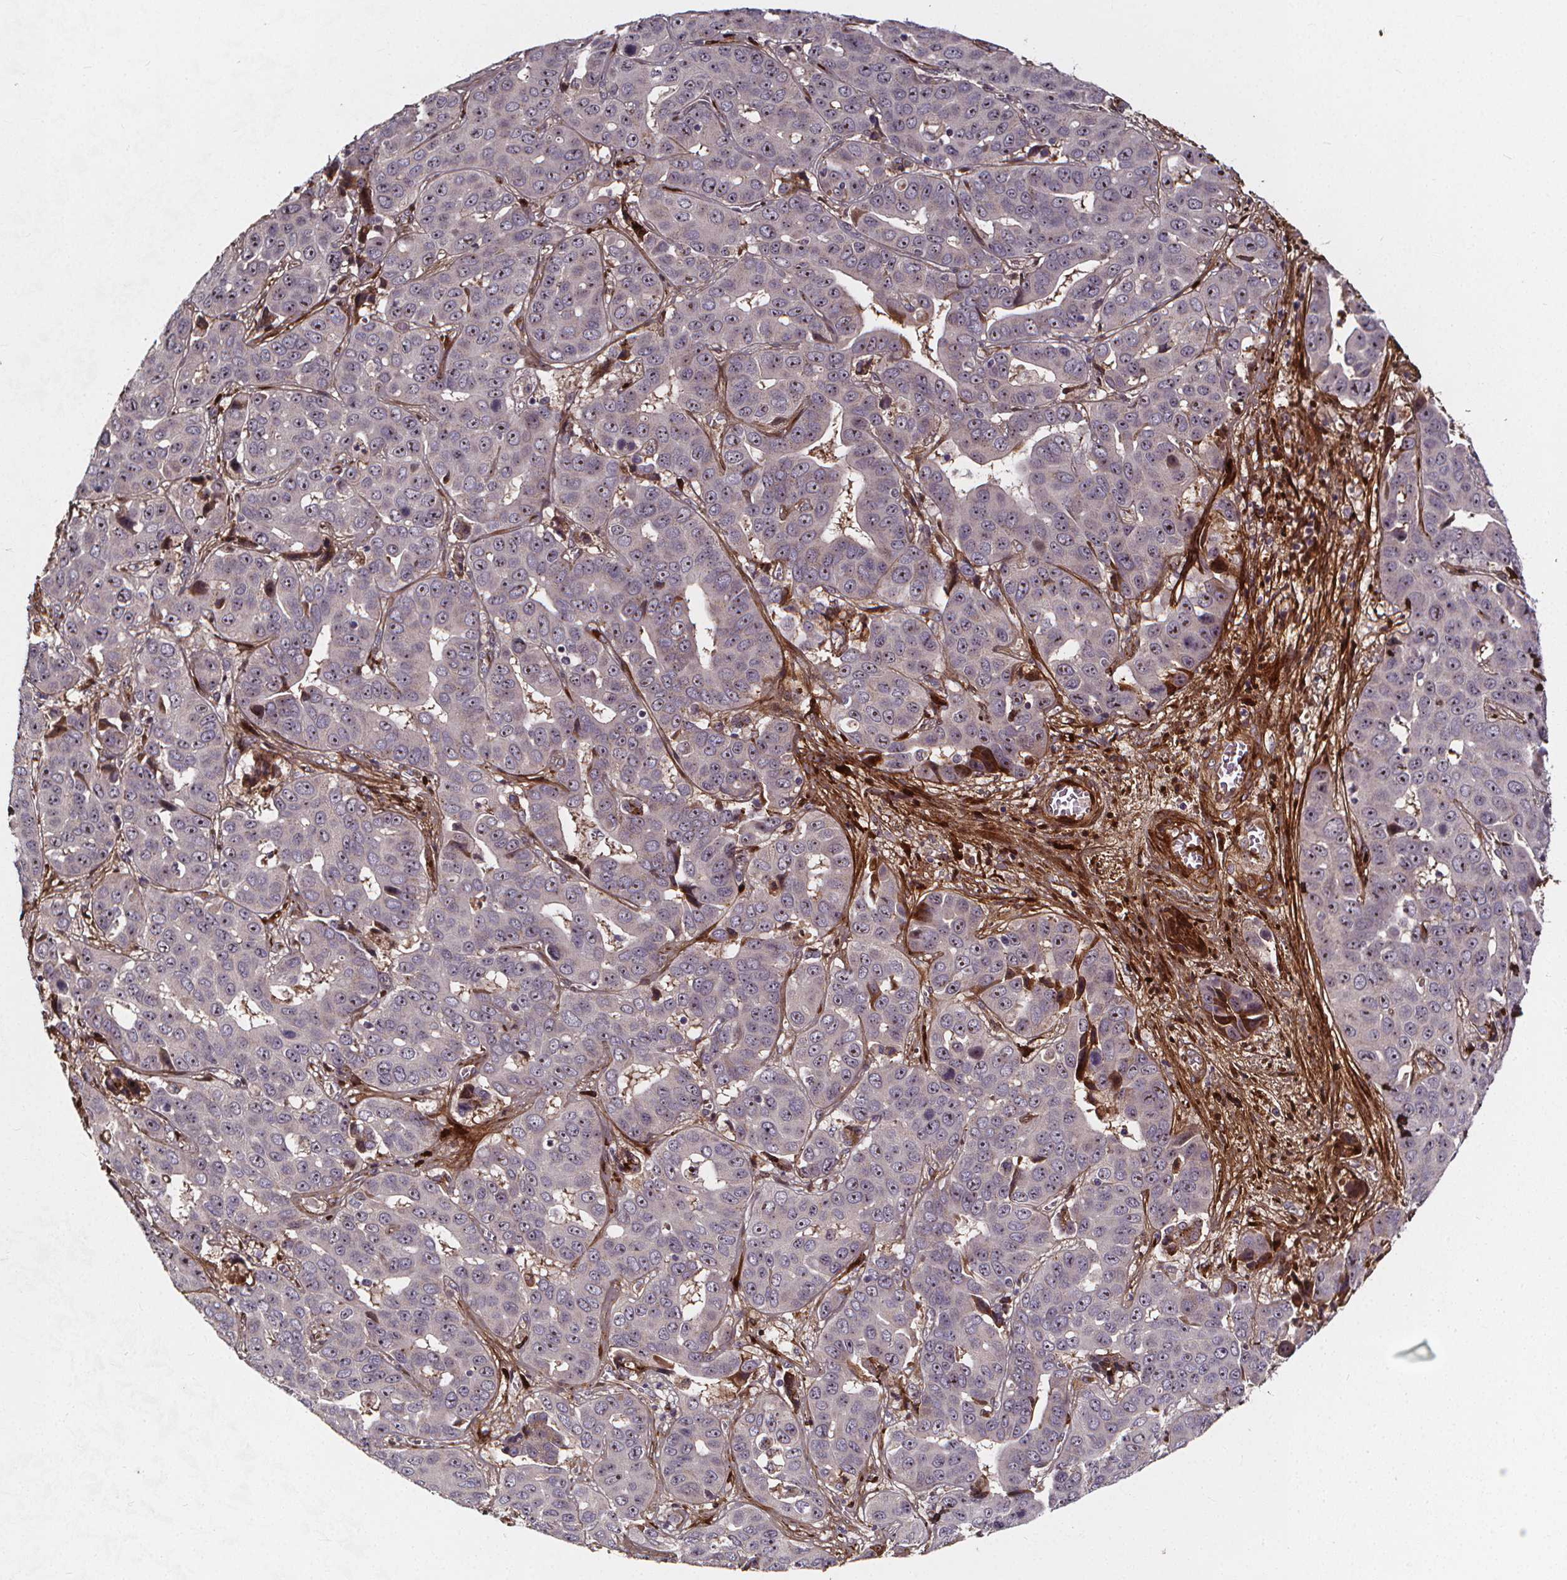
{"staining": {"intensity": "negative", "quantity": "none", "location": "none"}, "tissue": "liver cancer", "cell_type": "Tumor cells", "image_type": "cancer", "snomed": [{"axis": "morphology", "description": "Cholangiocarcinoma"}, {"axis": "topography", "description": "Liver"}], "caption": "The IHC image has no significant staining in tumor cells of liver cancer (cholangiocarcinoma) tissue.", "gene": "AEBP1", "patient": {"sex": "female", "age": 52}}